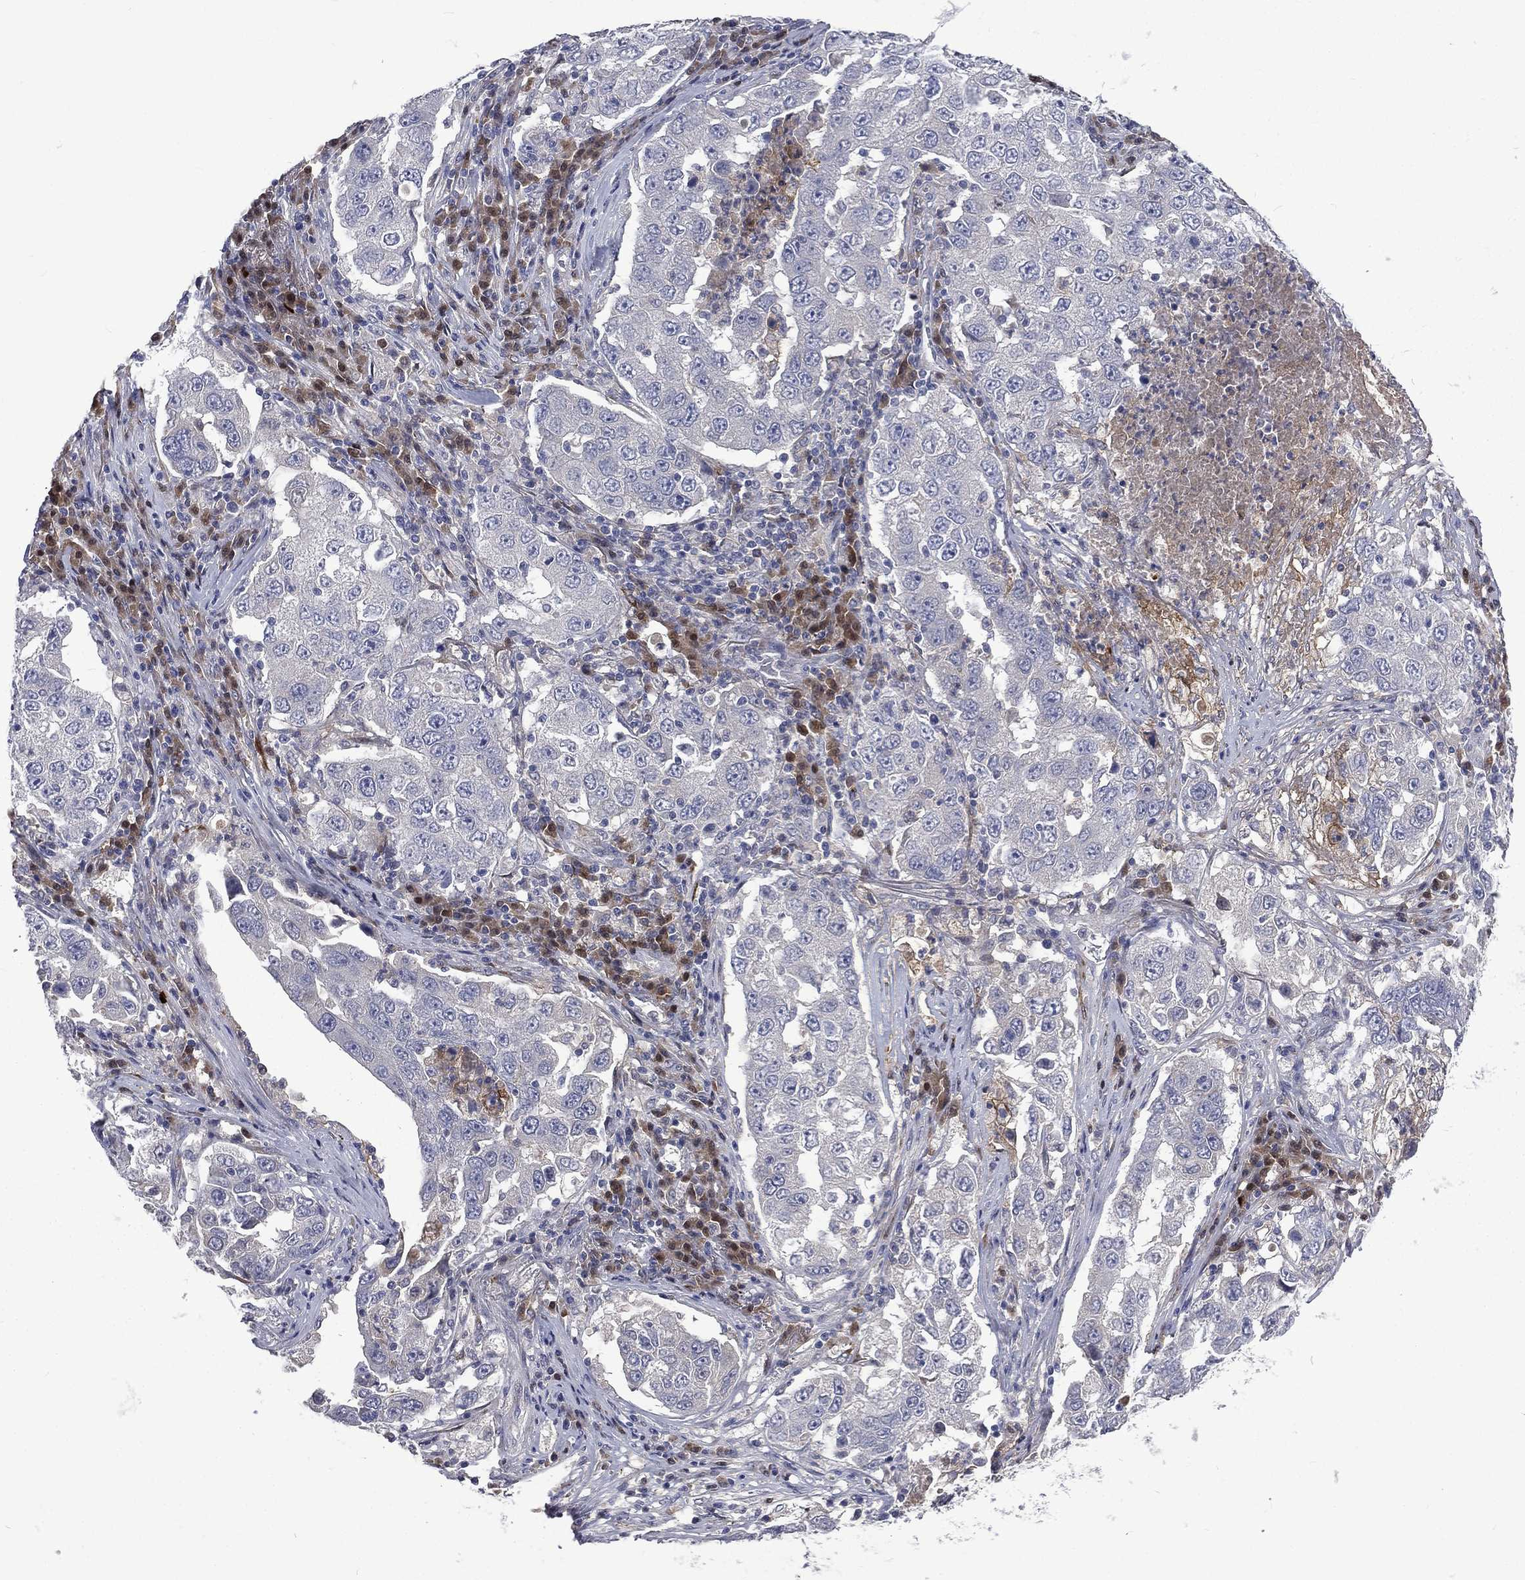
{"staining": {"intensity": "negative", "quantity": "none", "location": "none"}, "tissue": "lung cancer", "cell_type": "Tumor cells", "image_type": "cancer", "snomed": [{"axis": "morphology", "description": "Adenocarcinoma, NOS"}, {"axis": "topography", "description": "Lung"}], "caption": "A histopathology image of human adenocarcinoma (lung) is negative for staining in tumor cells.", "gene": "CA12", "patient": {"sex": "male", "age": 73}}